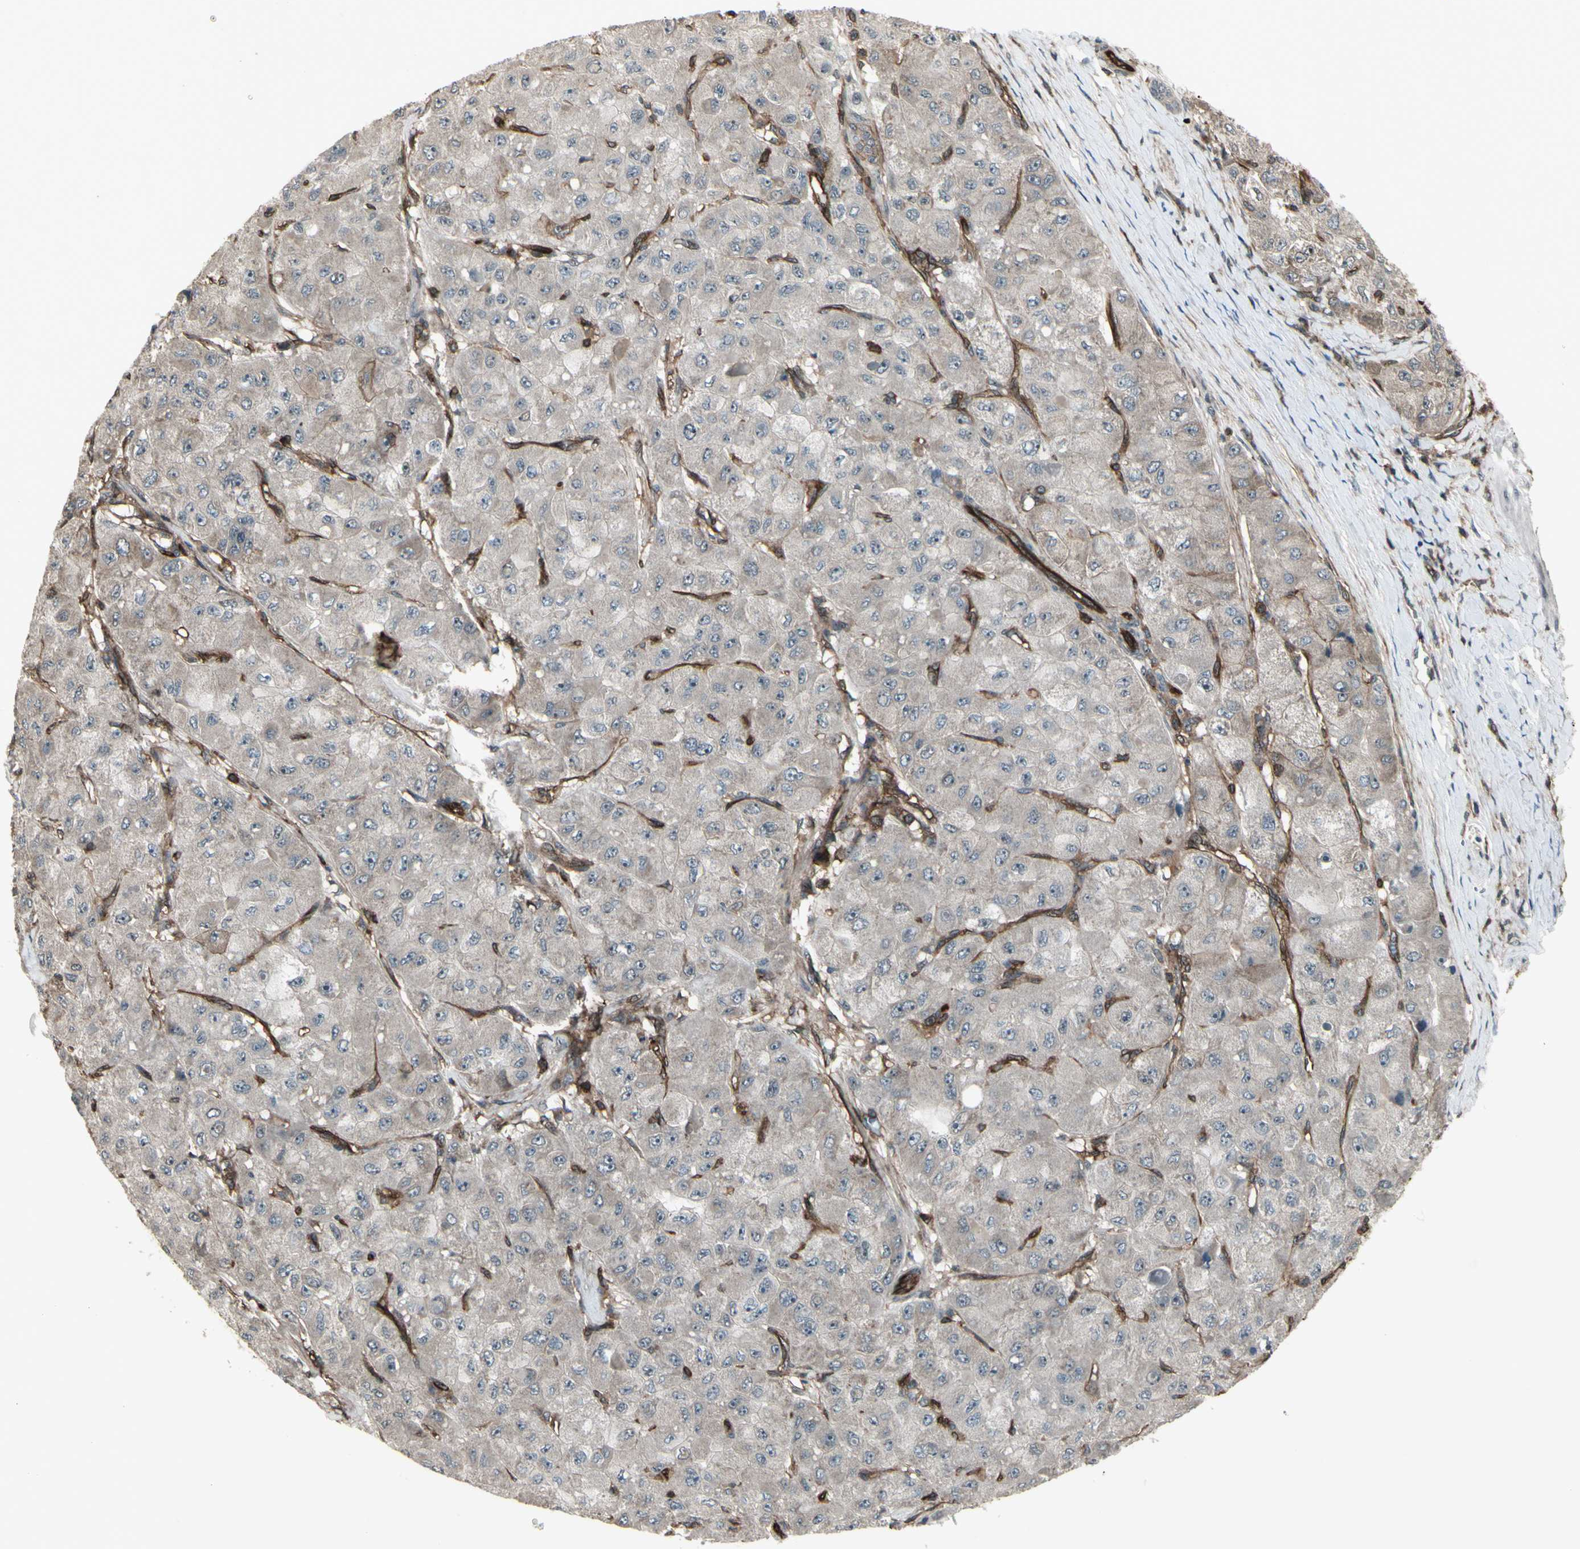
{"staining": {"intensity": "weak", "quantity": ">75%", "location": "cytoplasmic/membranous"}, "tissue": "liver cancer", "cell_type": "Tumor cells", "image_type": "cancer", "snomed": [{"axis": "morphology", "description": "Carcinoma, Hepatocellular, NOS"}, {"axis": "topography", "description": "Liver"}], "caption": "Immunohistochemistry (DAB (3,3'-diaminobenzidine)) staining of human hepatocellular carcinoma (liver) demonstrates weak cytoplasmic/membranous protein staining in about >75% of tumor cells. The staining was performed using DAB, with brown indicating positive protein expression. Nuclei are stained blue with hematoxylin.", "gene": "FXYD5", "patient": {"sex": "male", "age": 80}}